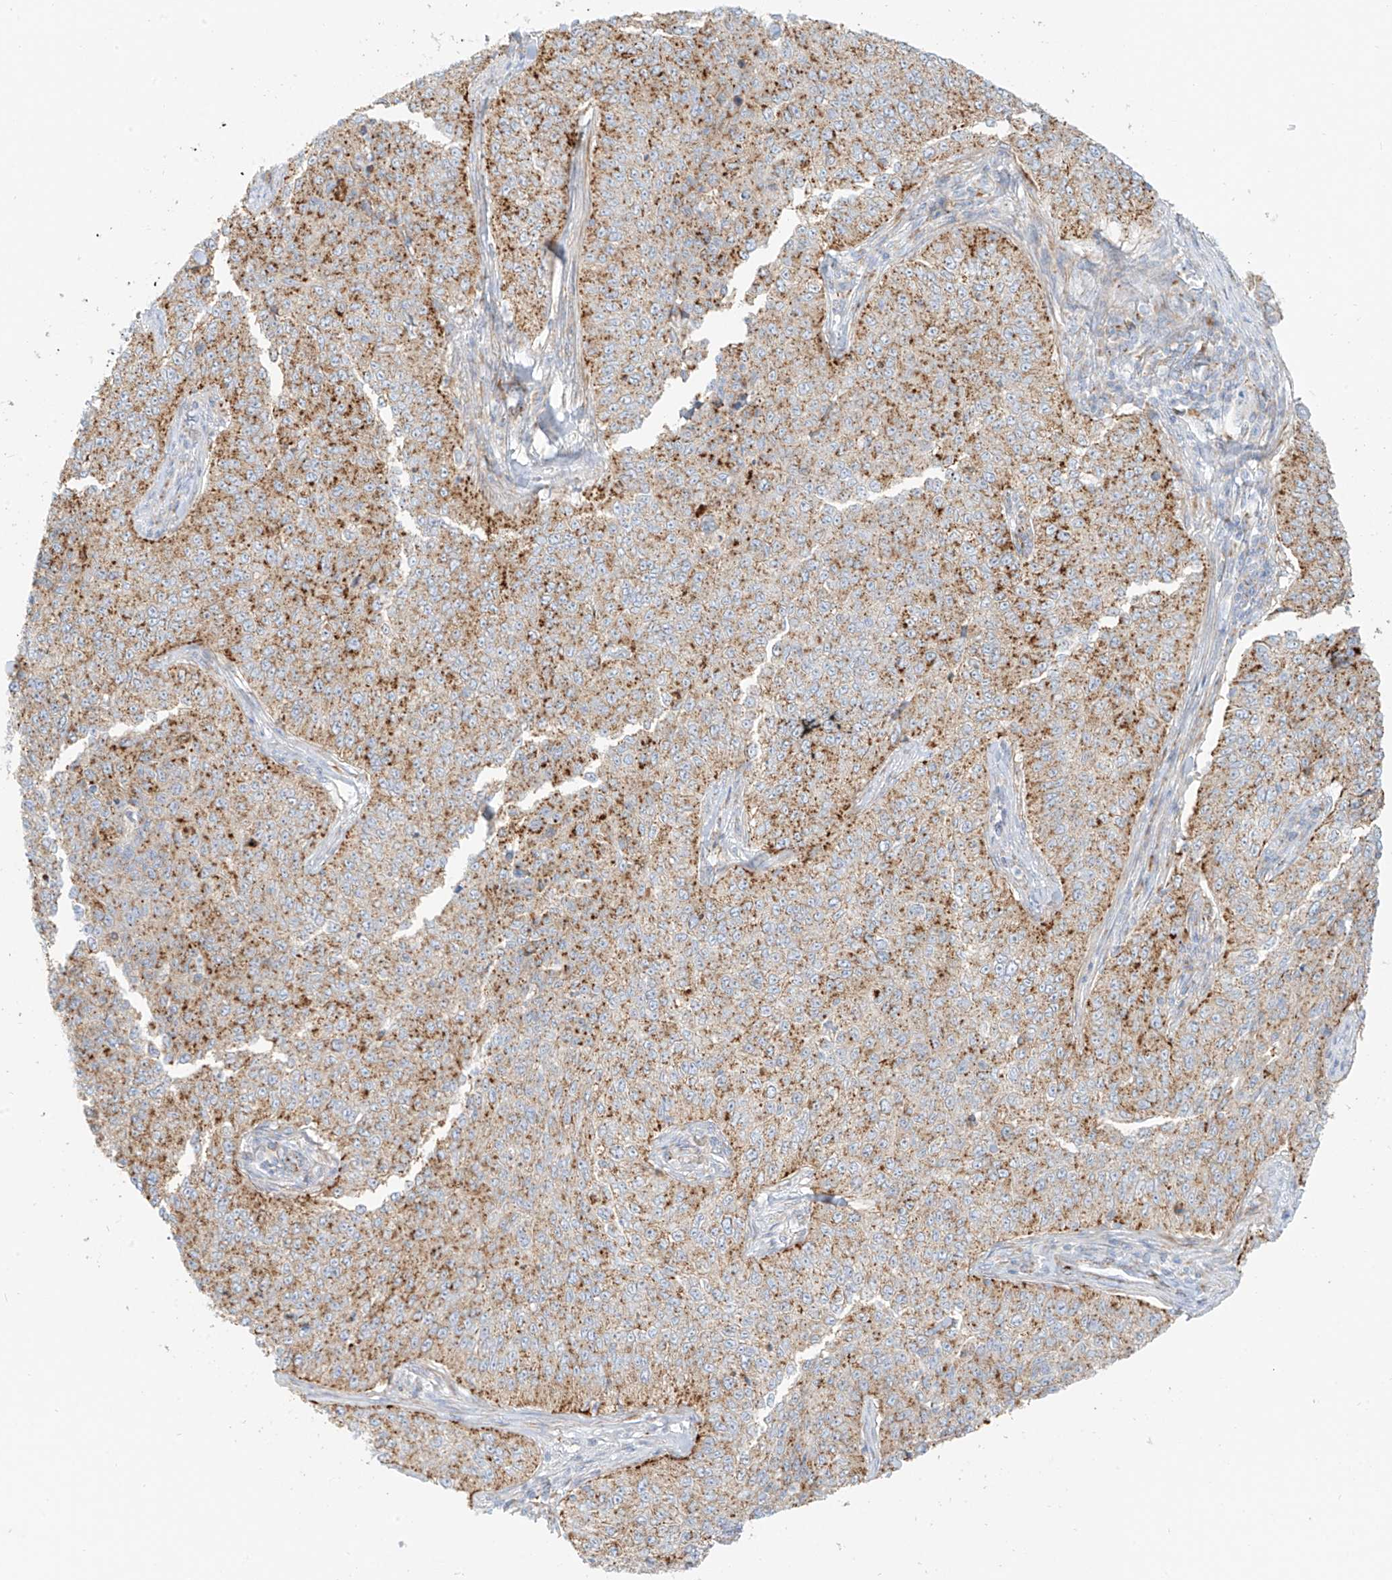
{"staining": {"intensity": "moderate", "quantity": ">75%", "location": "cytoplasmic/membranous"}, "tissue": "cervical cancer", "cell_type": "Tumor cells", "image_type": "cancer", "snomed": [{"axis": "morphology", "description": "Squamous cell carcinoma, NOS"}, {"axis": "topography", "description": "Cervix"}], "caption": "IHC photomicrograph of cervical squamous cell carcinoma stained for a protein (brown), which displays medium levels of moderate cytoplasmic/membranous positivity in about >75% of tumor cells.", "gene": "SLC35F6", "patient": {"sex": "female", "age": 35}}